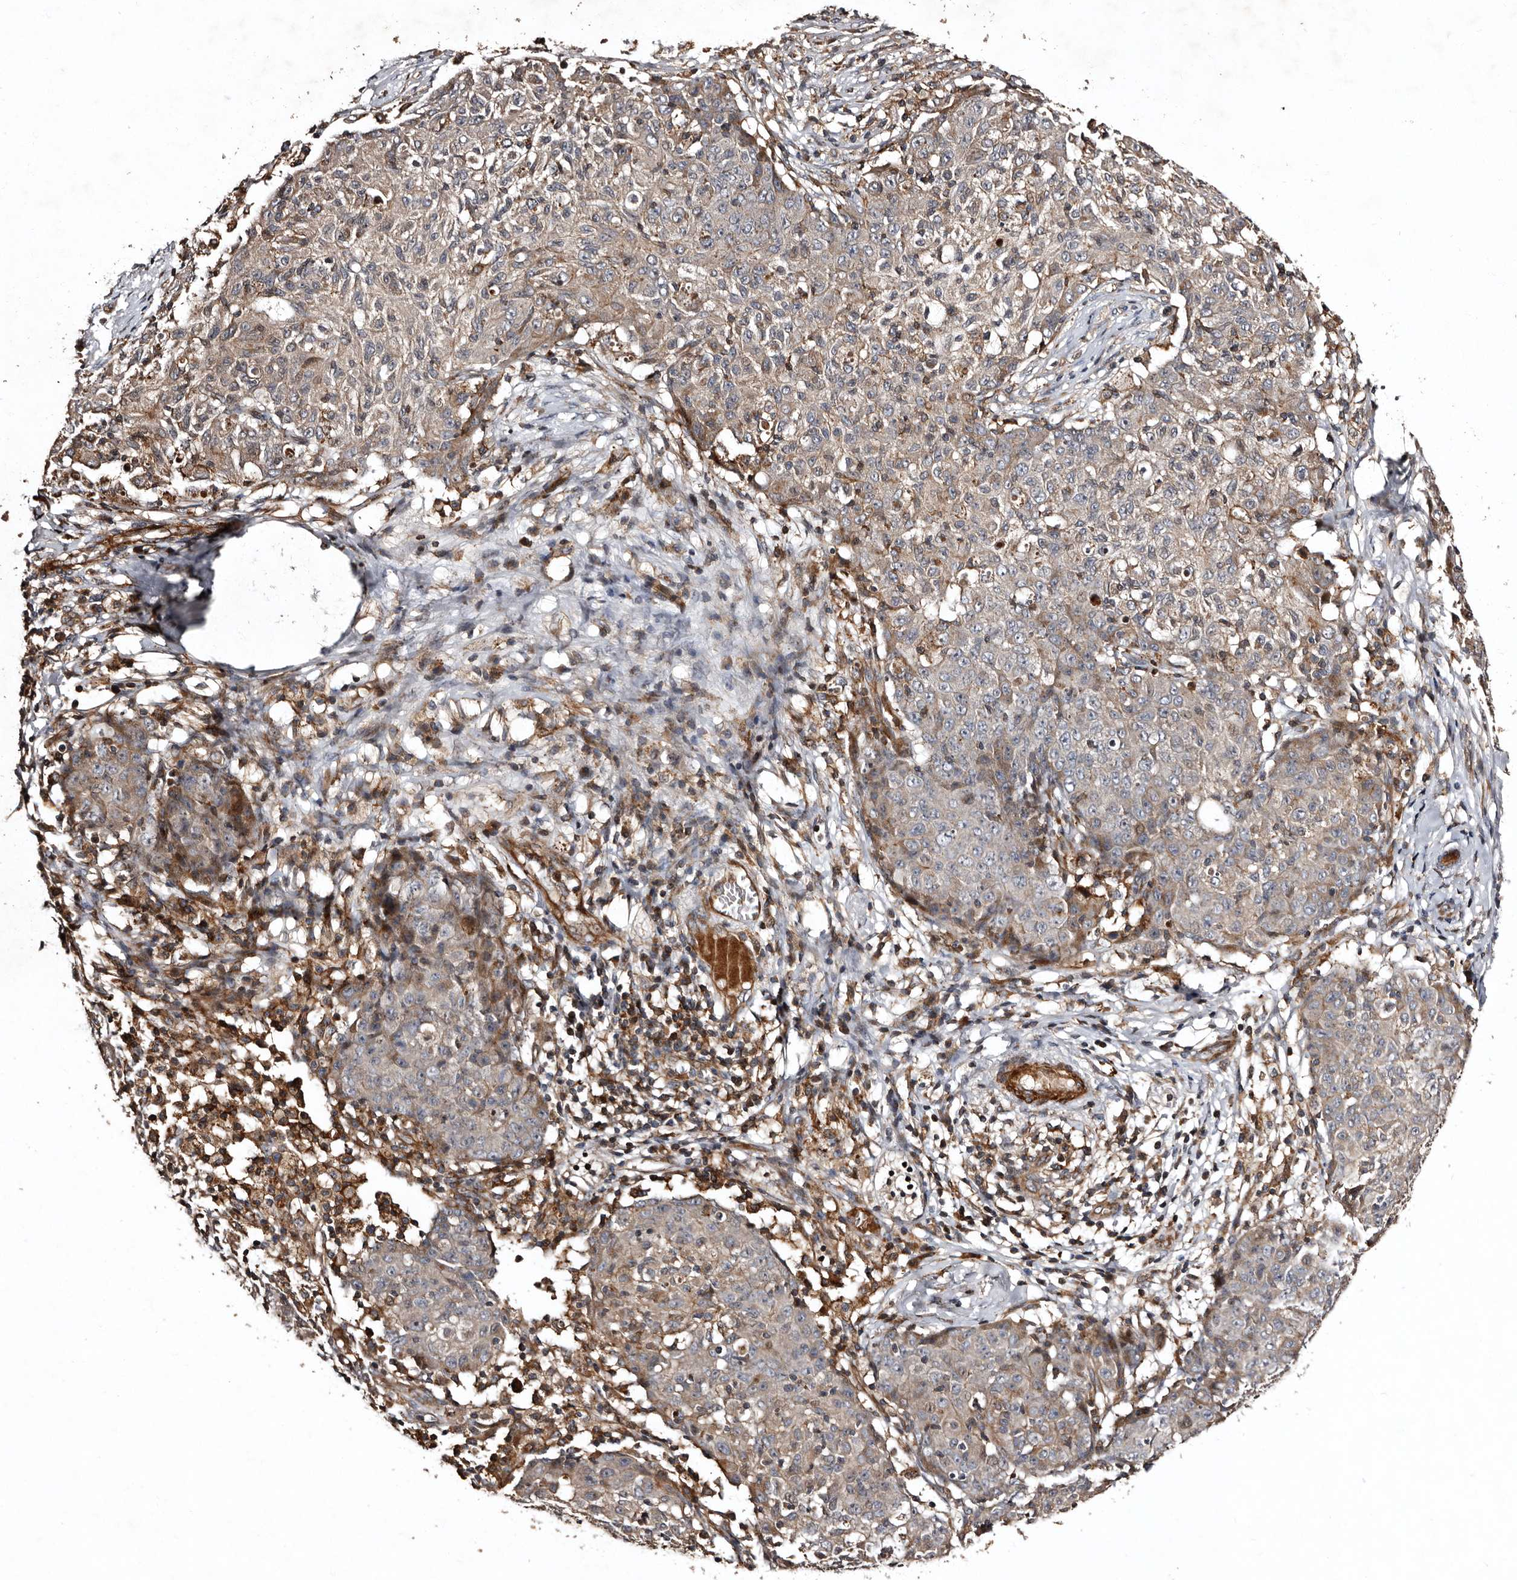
{"staining": {"intensity": "weak", "quantity": "<25%", "location": "cytoplasmic/membranous"}, "tissue": "ovarian cancer", "cell_type": "Tumor cells", "image_type": "cancer", "snomed": [{"axis": "morphology", "description": "Carcinoma, endometroid"}, {"axis": "topography", "description": "Ovary"}], "caption": "This is a image of IHC staining of ovarian cancer (endometroid carcinoma), which shows no staining in tumor cells.", "gene": "PRKD3", "patient": {"sex": "female", "age": 42}}